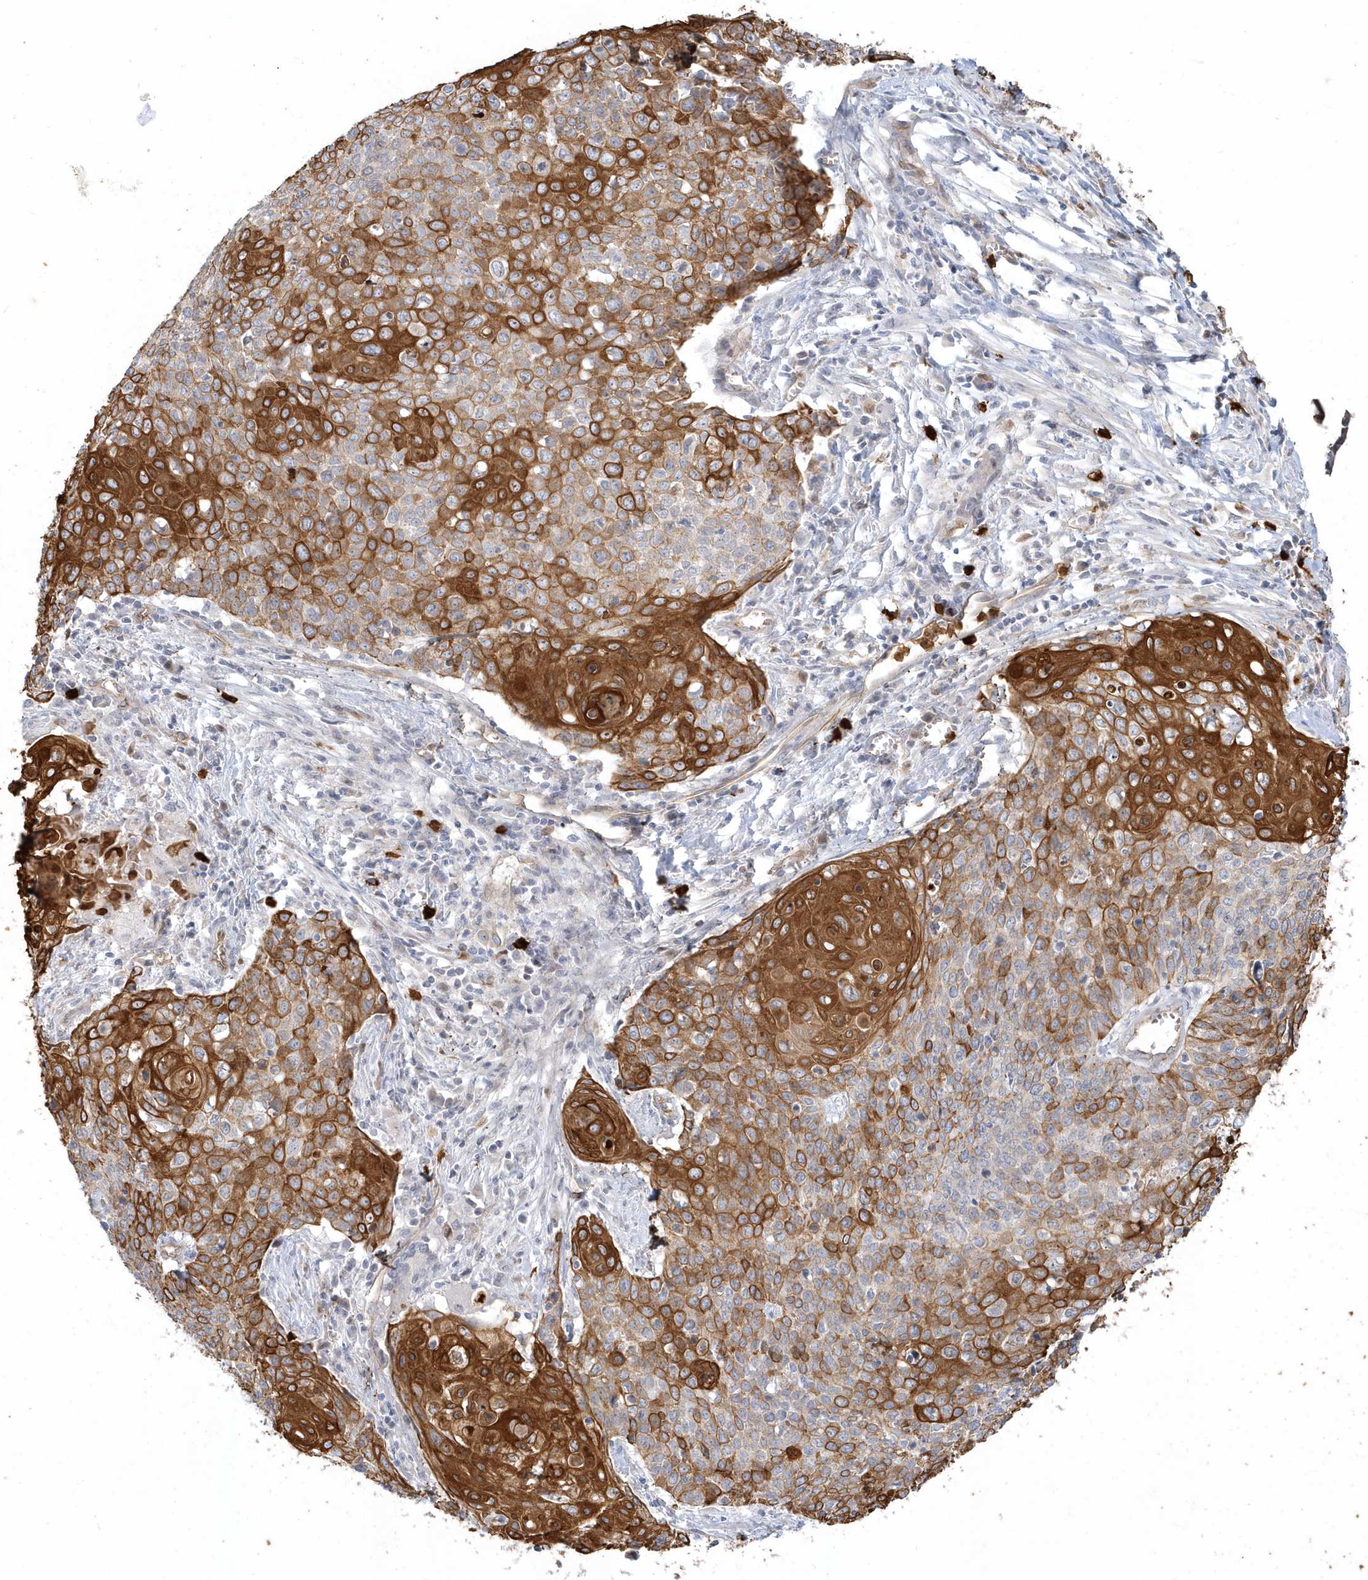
{"staining": {"intensity": "strong", "quantity": ">75%", "location": "cytoplasmic/membranous"}, "tissue": "cervical cancer", "cell_type": "Tumor cells", "image_type": "cancer", "snomed": [{"axis": "morphology", "description": "Squamous cell carcinoma, NOS"}, {"axis": "topography", "description": "Cervix"}], "caption": "Immunohistochemical staining of cervical squamous cell carcinoma displays high levels of strong cytoplasmic/membranous staining in approximately >75% of tumor cells. (Brightfield microscopy of DAB IHC at high magnification).", "gene": "DNAH1", "patient": {"sex": "female", "age": 39}}